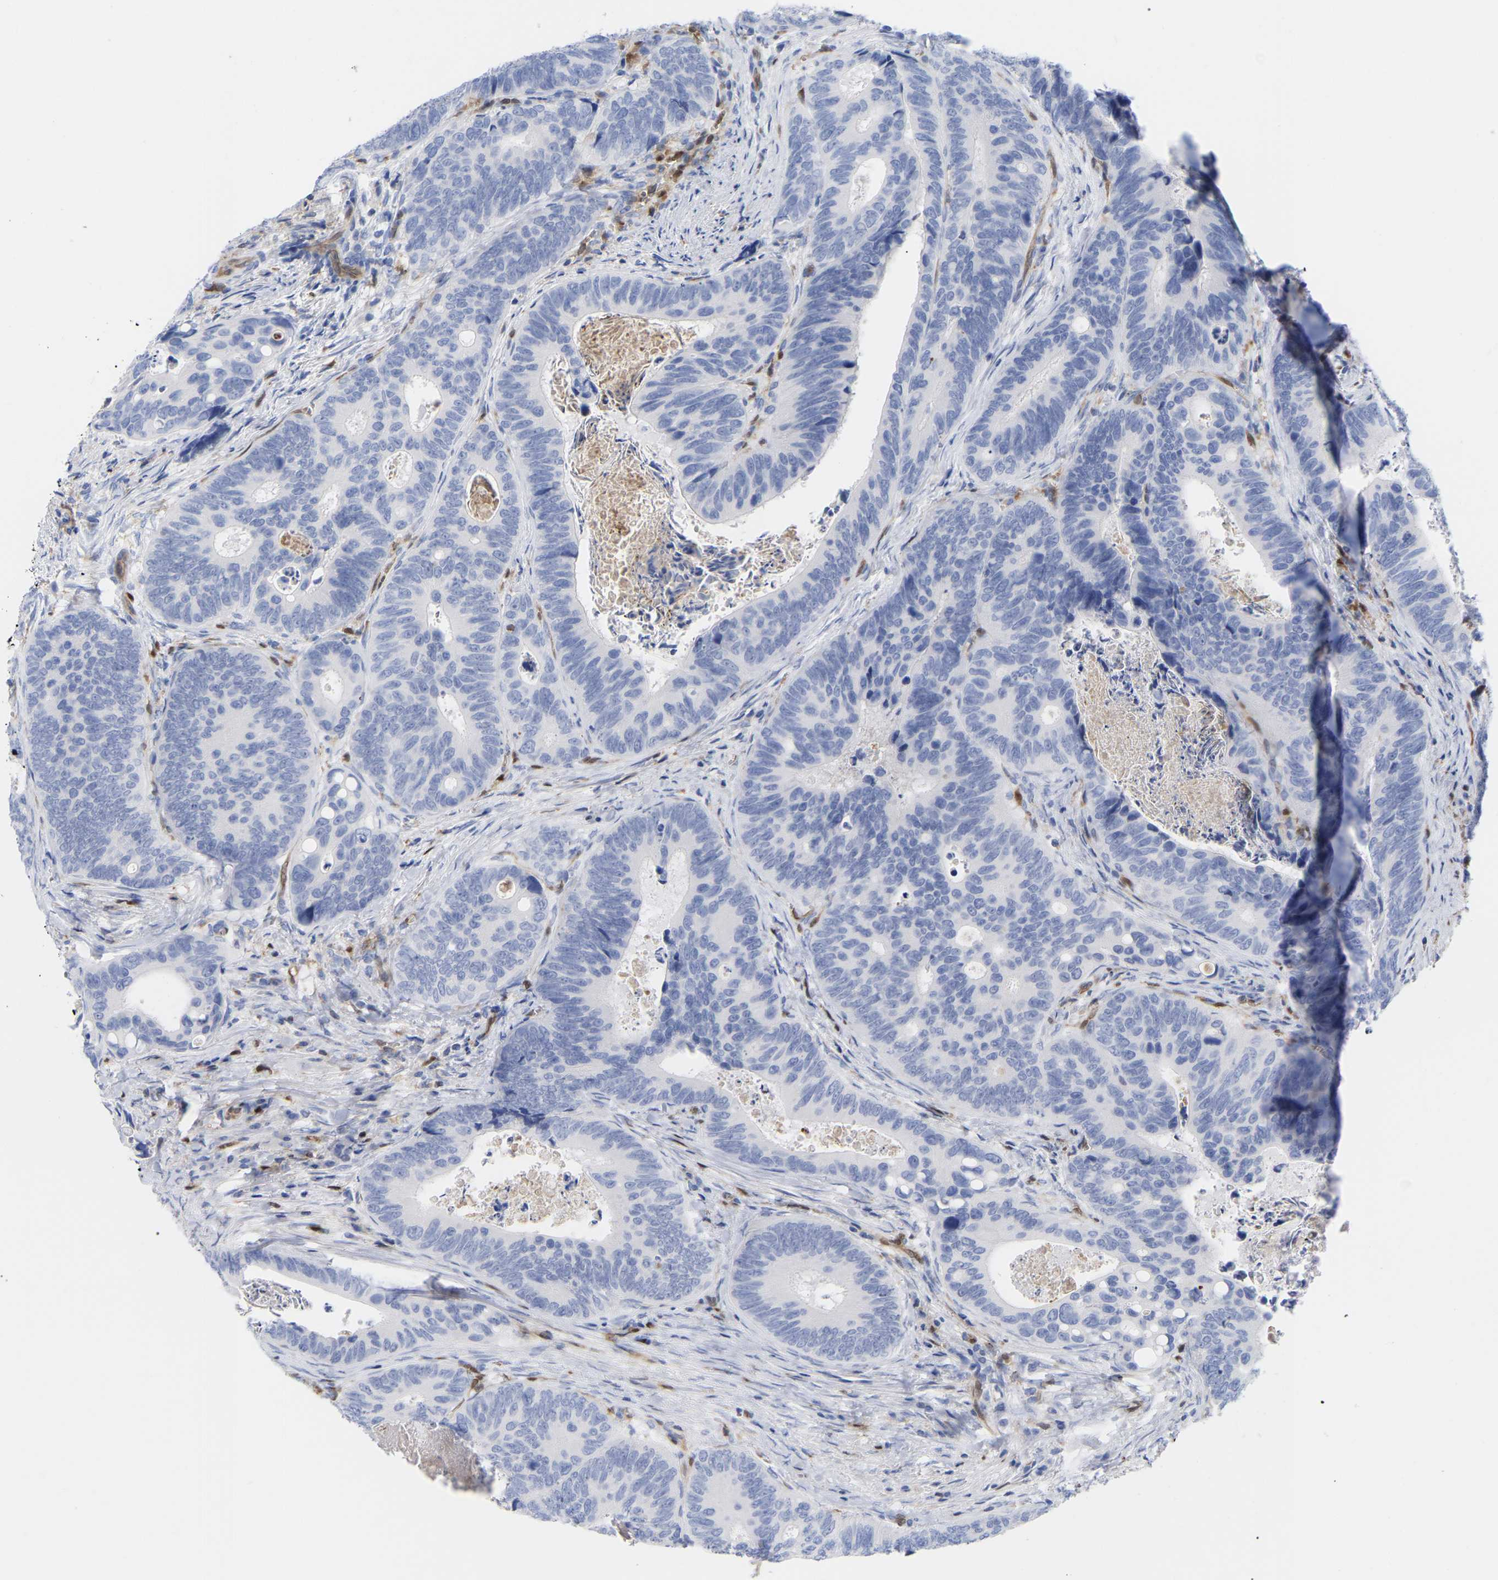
{"staining": {"intensity": "negative", "quantity": "none", "location": "none"}, "tissue": "colorectal cancer", "cell_type": "Tumor cells", "image_type": "cancer", "snomed": [{"axis": "morphology", "description": "Inflammation, NOS"}, {"axis": "morphology", "description": "Adenocarcinoma, NOS"}, {"axis": "topography", "description": "Colon"}], "caption": "High magnification brightfield microscopy of colorectal cancer (adenocarcinoma) stained with DAB (3,3'-diaminobenzidine) (brown) and counterstained with hematoxylin (blue): tumor cells show no significant positivity.", "gene": "GIMAP4", "patient": {"sex": "male", "age": 72}}